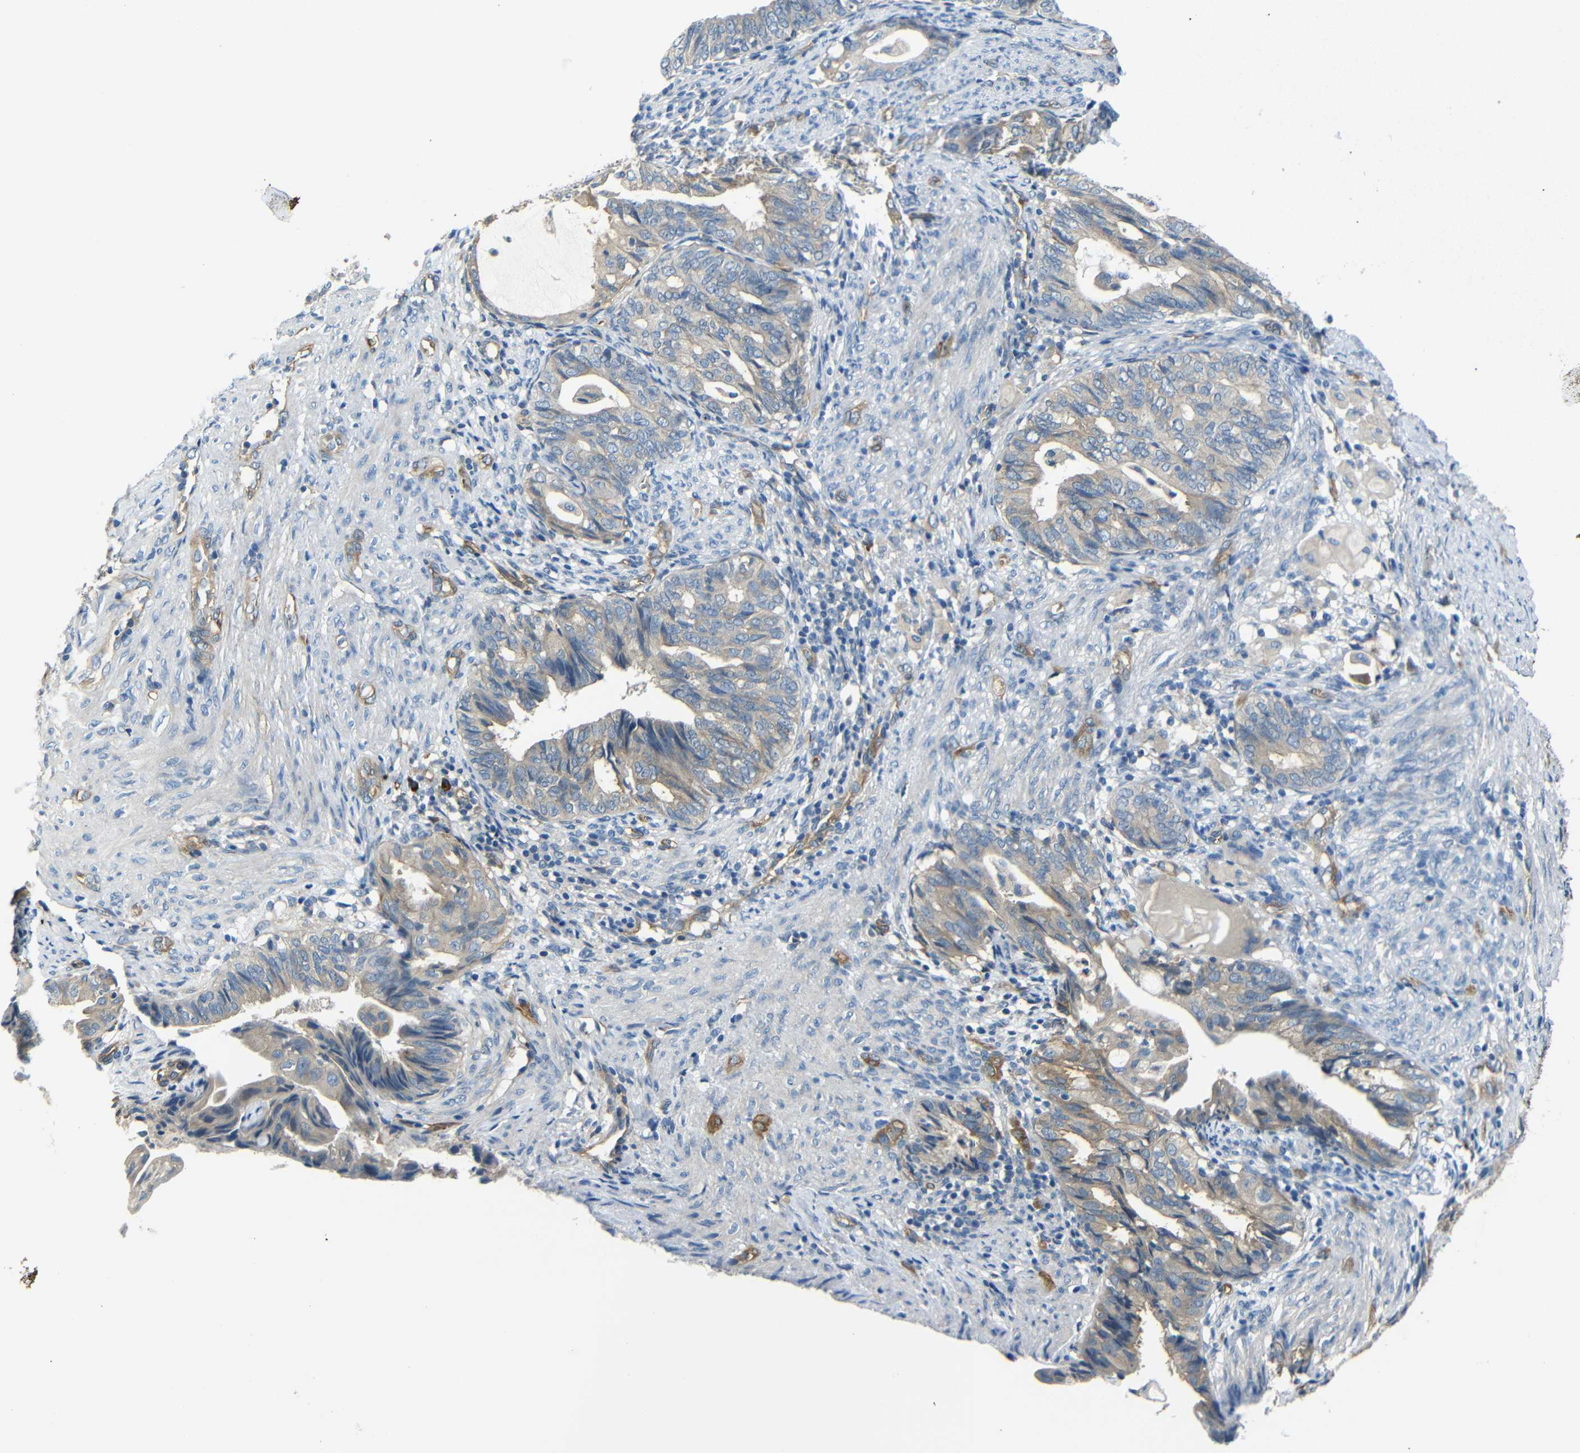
{"staining": {"intensity": "weak", "quantity": ">75%", "location": "cytoplasmic/membranous"}, "tissue": "endometrial cancer", "cell_type": "Tumor cells", "image_type": "cancer", "snomed": [{"axis": "morphology", "description": "Adenocarcinoma, NOS"}, {"axis": "topography", "description": "Endometrium"}], "caption": "IHC photomicrograph of human endometrial adenocarcinoma stained for a protein (brown), which demonstrates low levels of weak cytoplasmic/membranous expression in approximately >75% of tumor cells.", "gene": "MYO1B", "patient": {"sex": "female", "age": 86}}